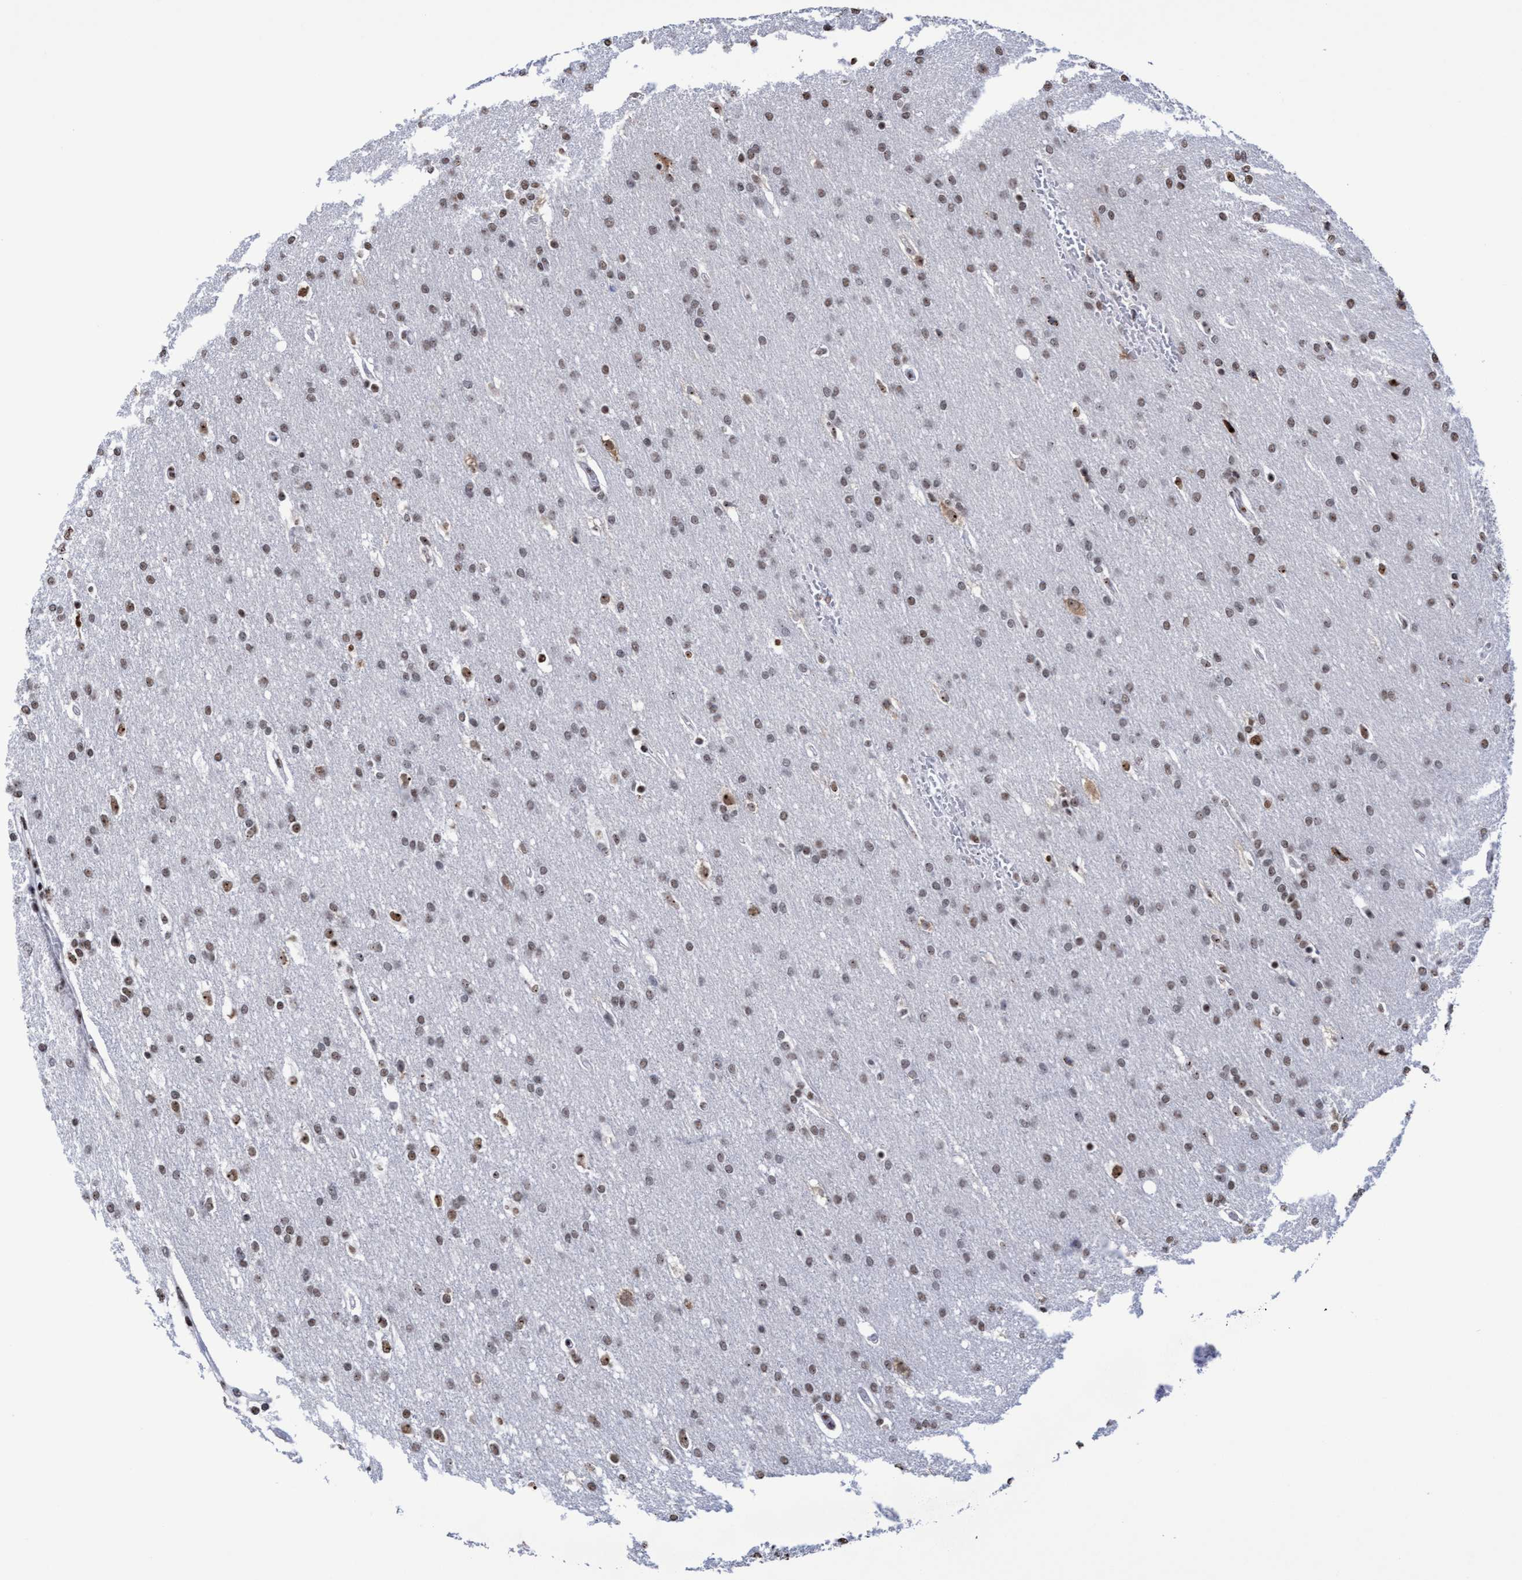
{"staining": {"intensity": "weak", "quantity": "25%-75%", "location": "nuclear"}, "tissue": "glioma", "cell_type": "Tumor cells", "image_type": "cancer", "snomed": [{"axis": "morphology", "description": "Glioma, malignant, Low grade"}, {"axis": "topography", "description": "Brain"}], "caption": "Immunohistochemistry (IHC) of human low-grade glioma (malignant) demonstrates low levels of weak nuclear positivity in approximately 25%-75% of tumor cells.", "gene": "EFCAB10", "patient": {"sex": "female", "age": 37}}